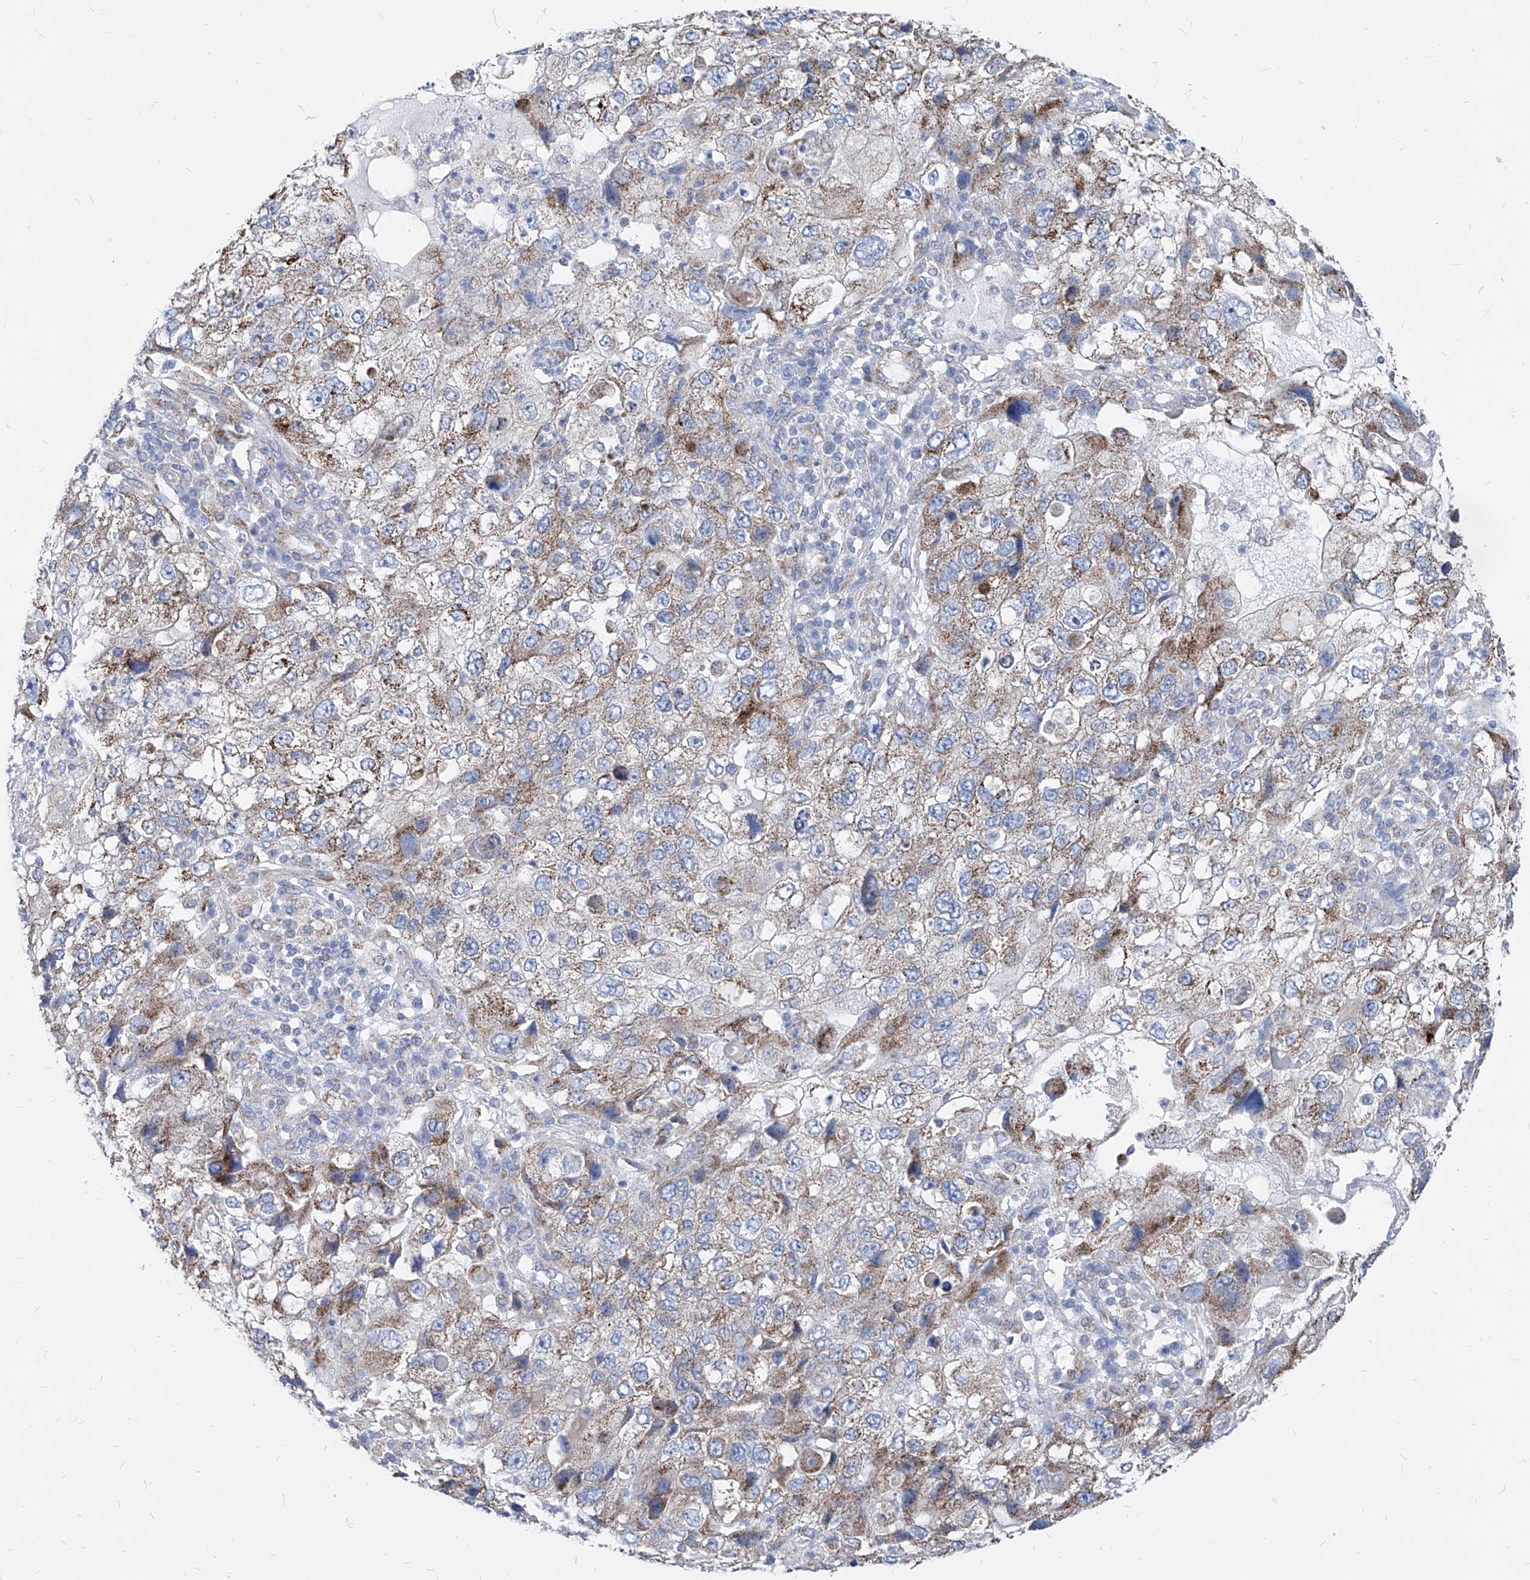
{"staining": {"intensity": "moderate", "quantity": "<25%", "location": "cytoplasmic/membranous"}, "tissue": "endometrial cancer", "cell_type": "Tumor cells", "image_type": "cancer", "snomed": [{"axis": "morphology", "description": "Adenocarcinoma, NOS"}, {"axis": "topography", "description": "Endometrium"}], "caption": "High-power microscopy captured an immunohistochemistry photomicrograph of endometrial cancer, revealing moderate cytoplasmic/membranous expression in approximately <25% of tumor cells. The protein of interest is shown in brown color, while the nuclei are stained blue.", "gene": "AGPS", "patient": {"sex": "female", "age": 49}}